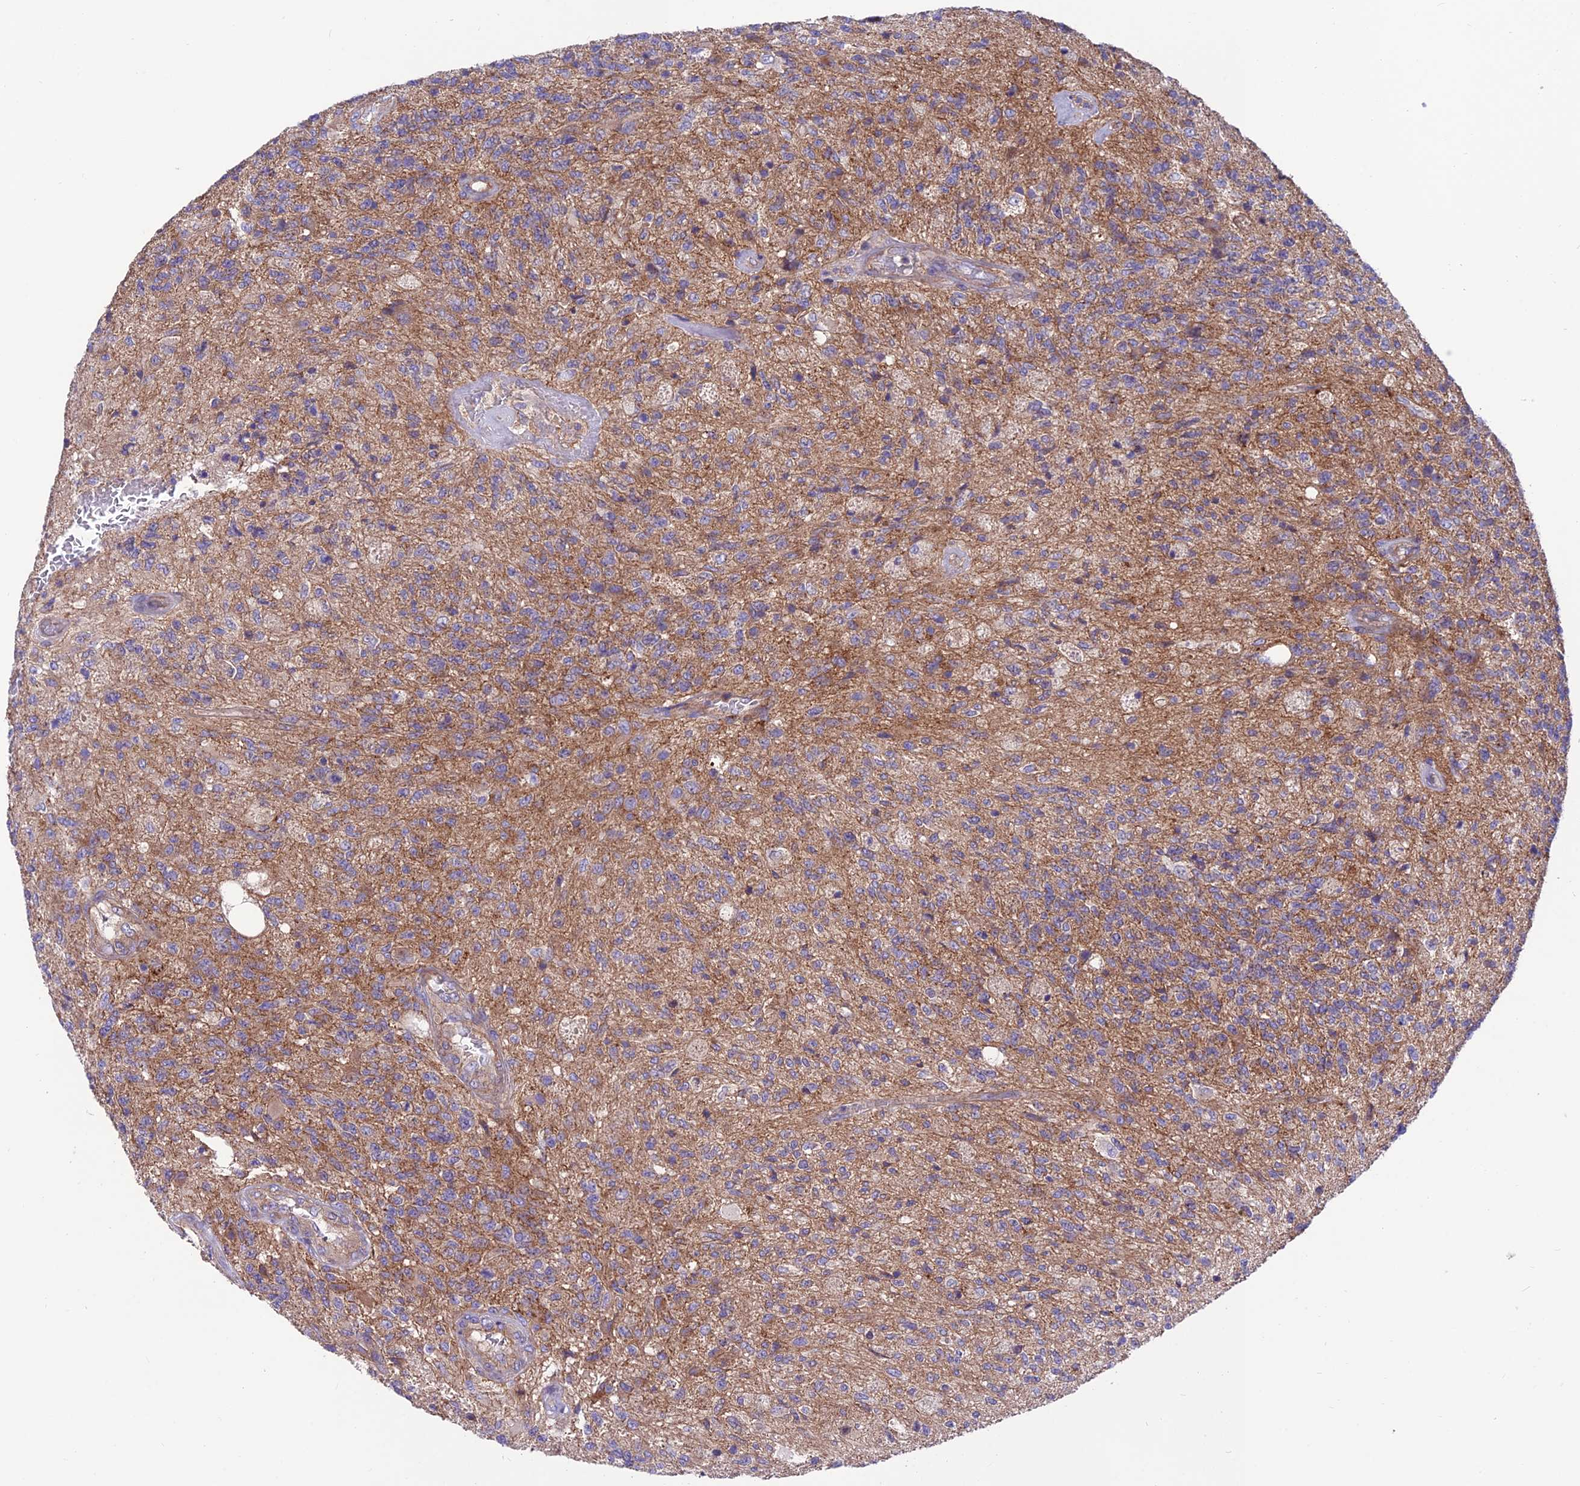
{"staining": {"intensity": "moderate", "quantity": ">75%", "location": "cytoplasmic/membranous"}, "tissue": "glioma", "cell_type": "Tumor cells", "image_type": "cancer", "snomed": [{"axis": "morphology", "description": "Glioma, malignant, High grade"}, {"axis": "topography", "description": "Brain"}], "caption": "This is a histology image of IHC staining of malignant glioma (high-grade), which shows moderate staining in the cytoplasmic/membranous of tumor cells.", "gene": "VPS16", "patient": {"sex": "male", "age": 56}}